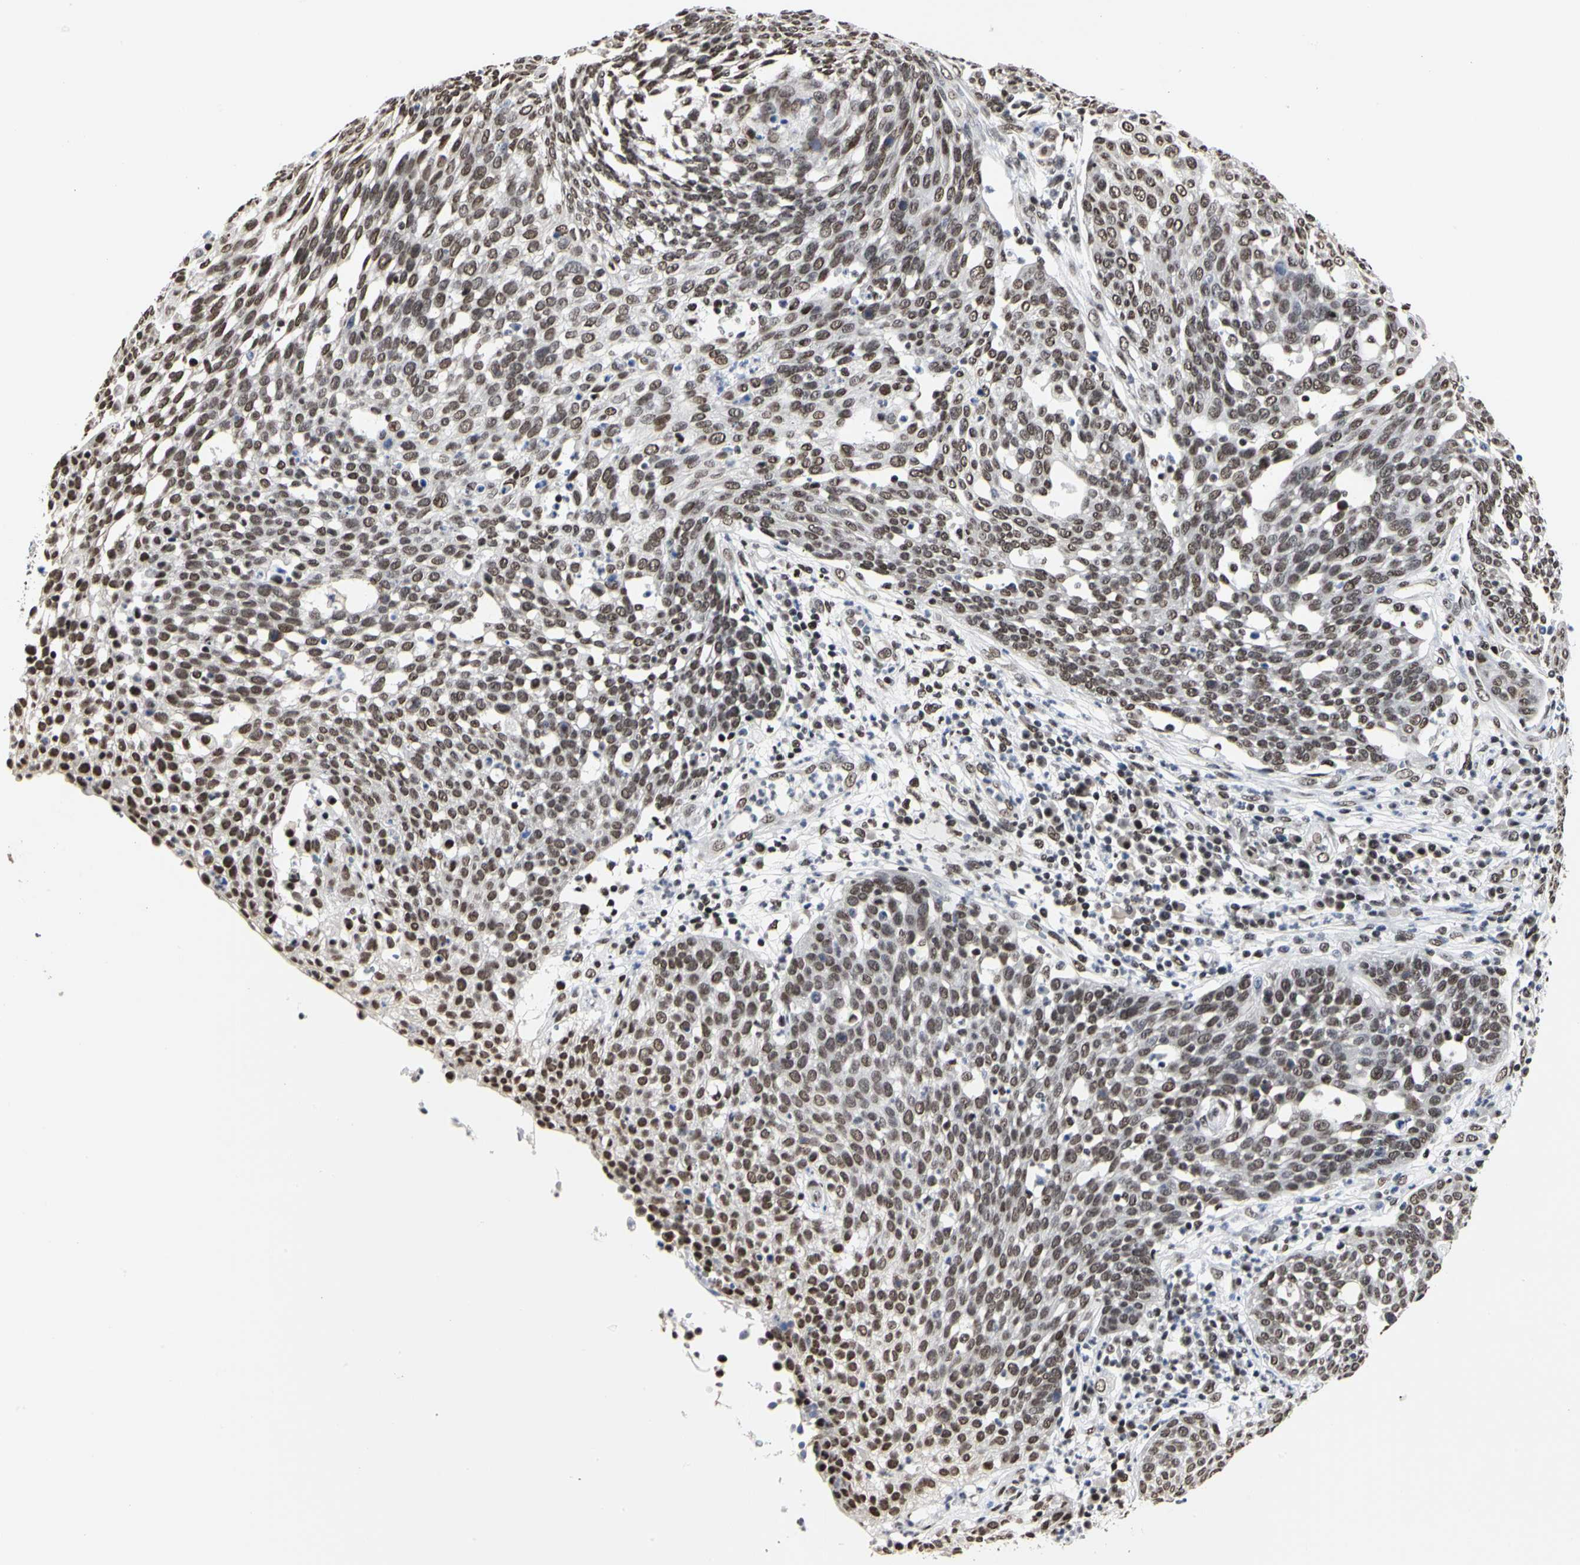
{"staining": {"intensity": "moderate", "quantity": ">75%", "location": "nuclear"}, "tissue": "cervical cancer", "cell_type": "Tumor cells", "image_type": "cancer", "snomed": [{"axis": "morphology", "description": "Squamous cell carcinoma, NOS"}, {"axis": "topography", "description": "Cervix"}], "caption": "Immunohistochemical staining of human squamous cell carcinoma (cervical) reveals medium levels of moderate nuclear expression in about >75% of tumor cells.", "gene": "PRMT3", "patient": {"sex": "female", "age": 34}}